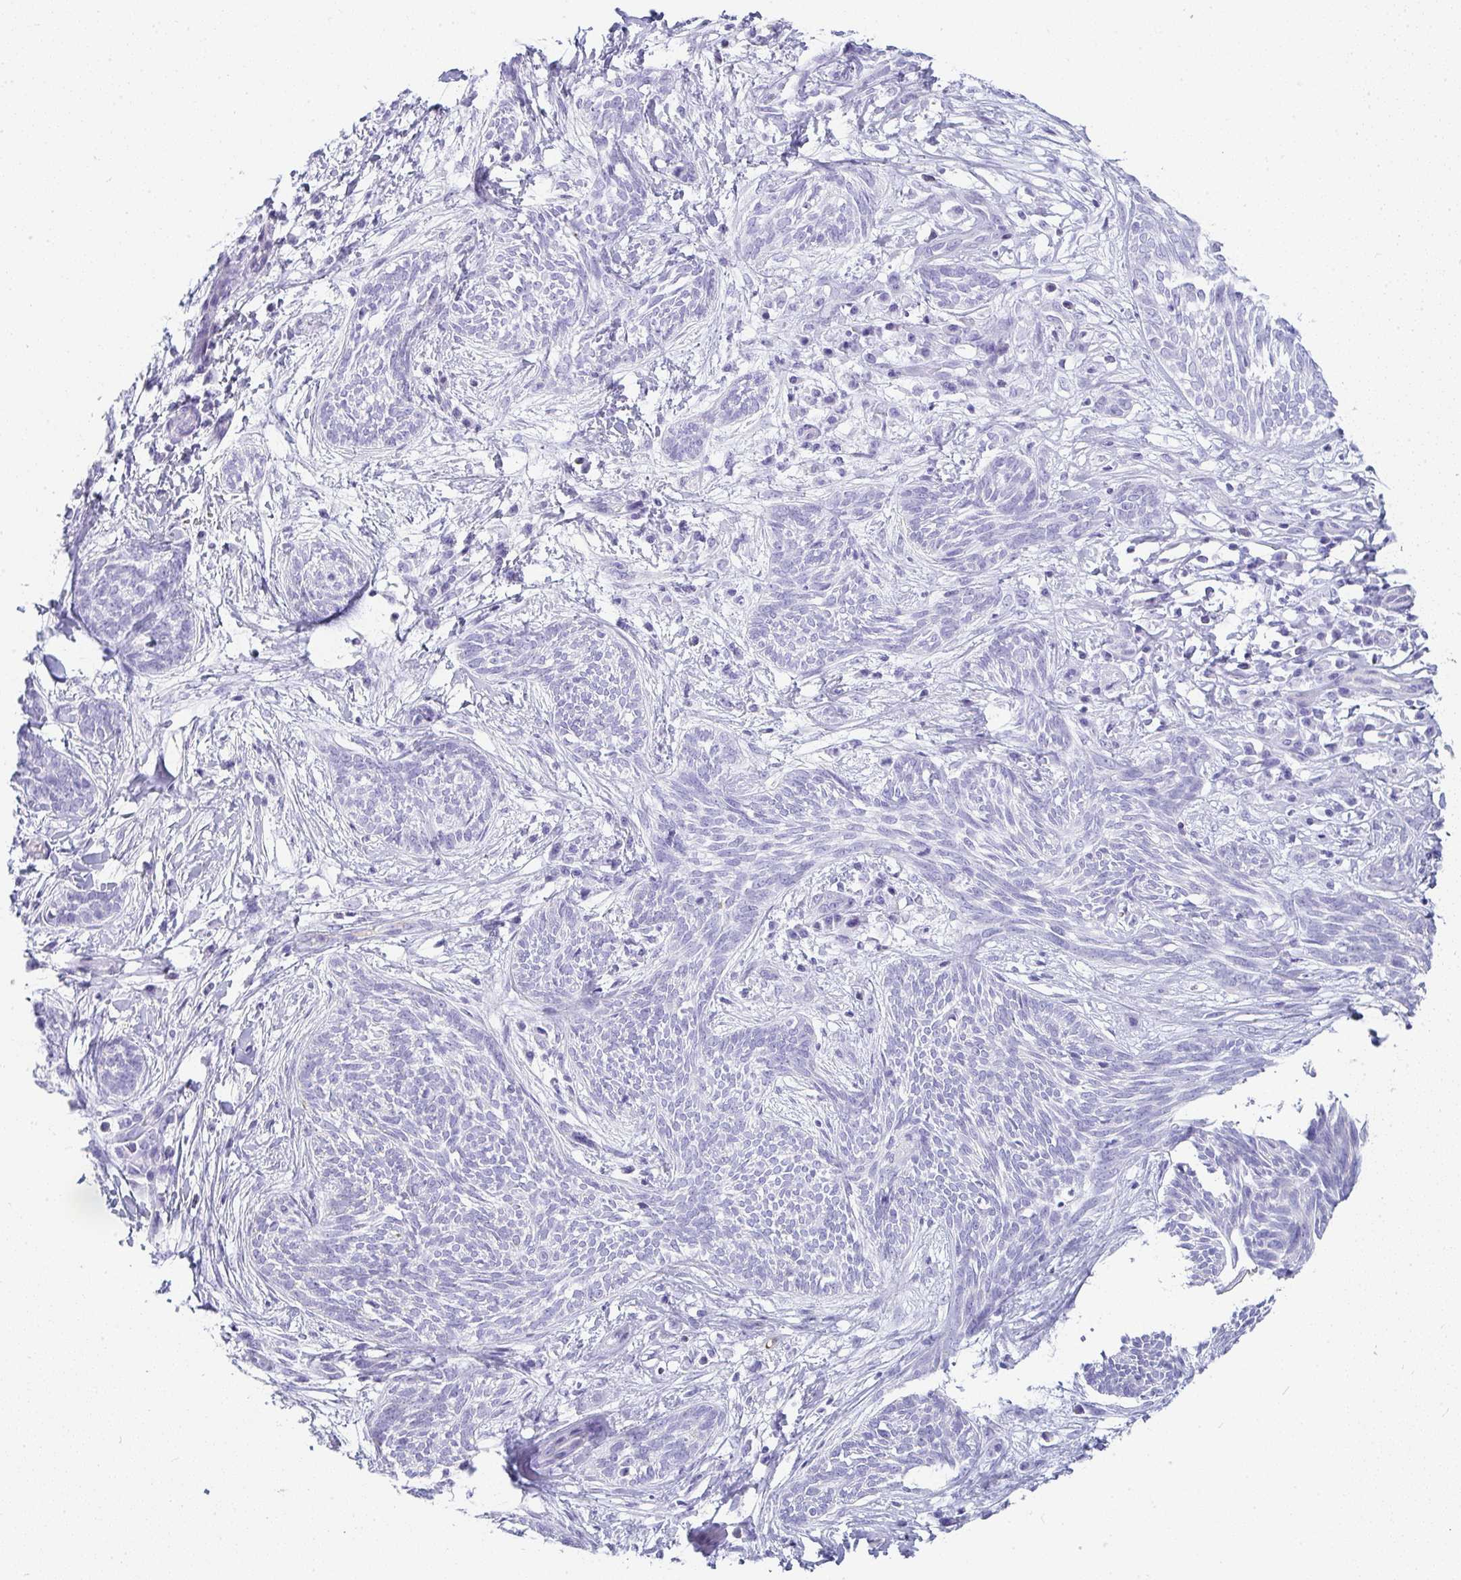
{"staining": {"intensity": "negative", "quantity": "none", "location": "none"}, "tissue": "skin cancer", "cell_type": "Tumor cells", "image_type": "cancer", "snomed": [{"axis": "morphology", "description": "Basal cell carcinoma"}, {"axis": "topography", "description": "Skin"}, {"axis": "topography", "description": "Skin, foot"}], "caption": "Tumor cells are negative for brown protein staining in basal cell carcinoma (skin).", "gene": "PRND", "patient": {"sex": "female", "age": 86}}